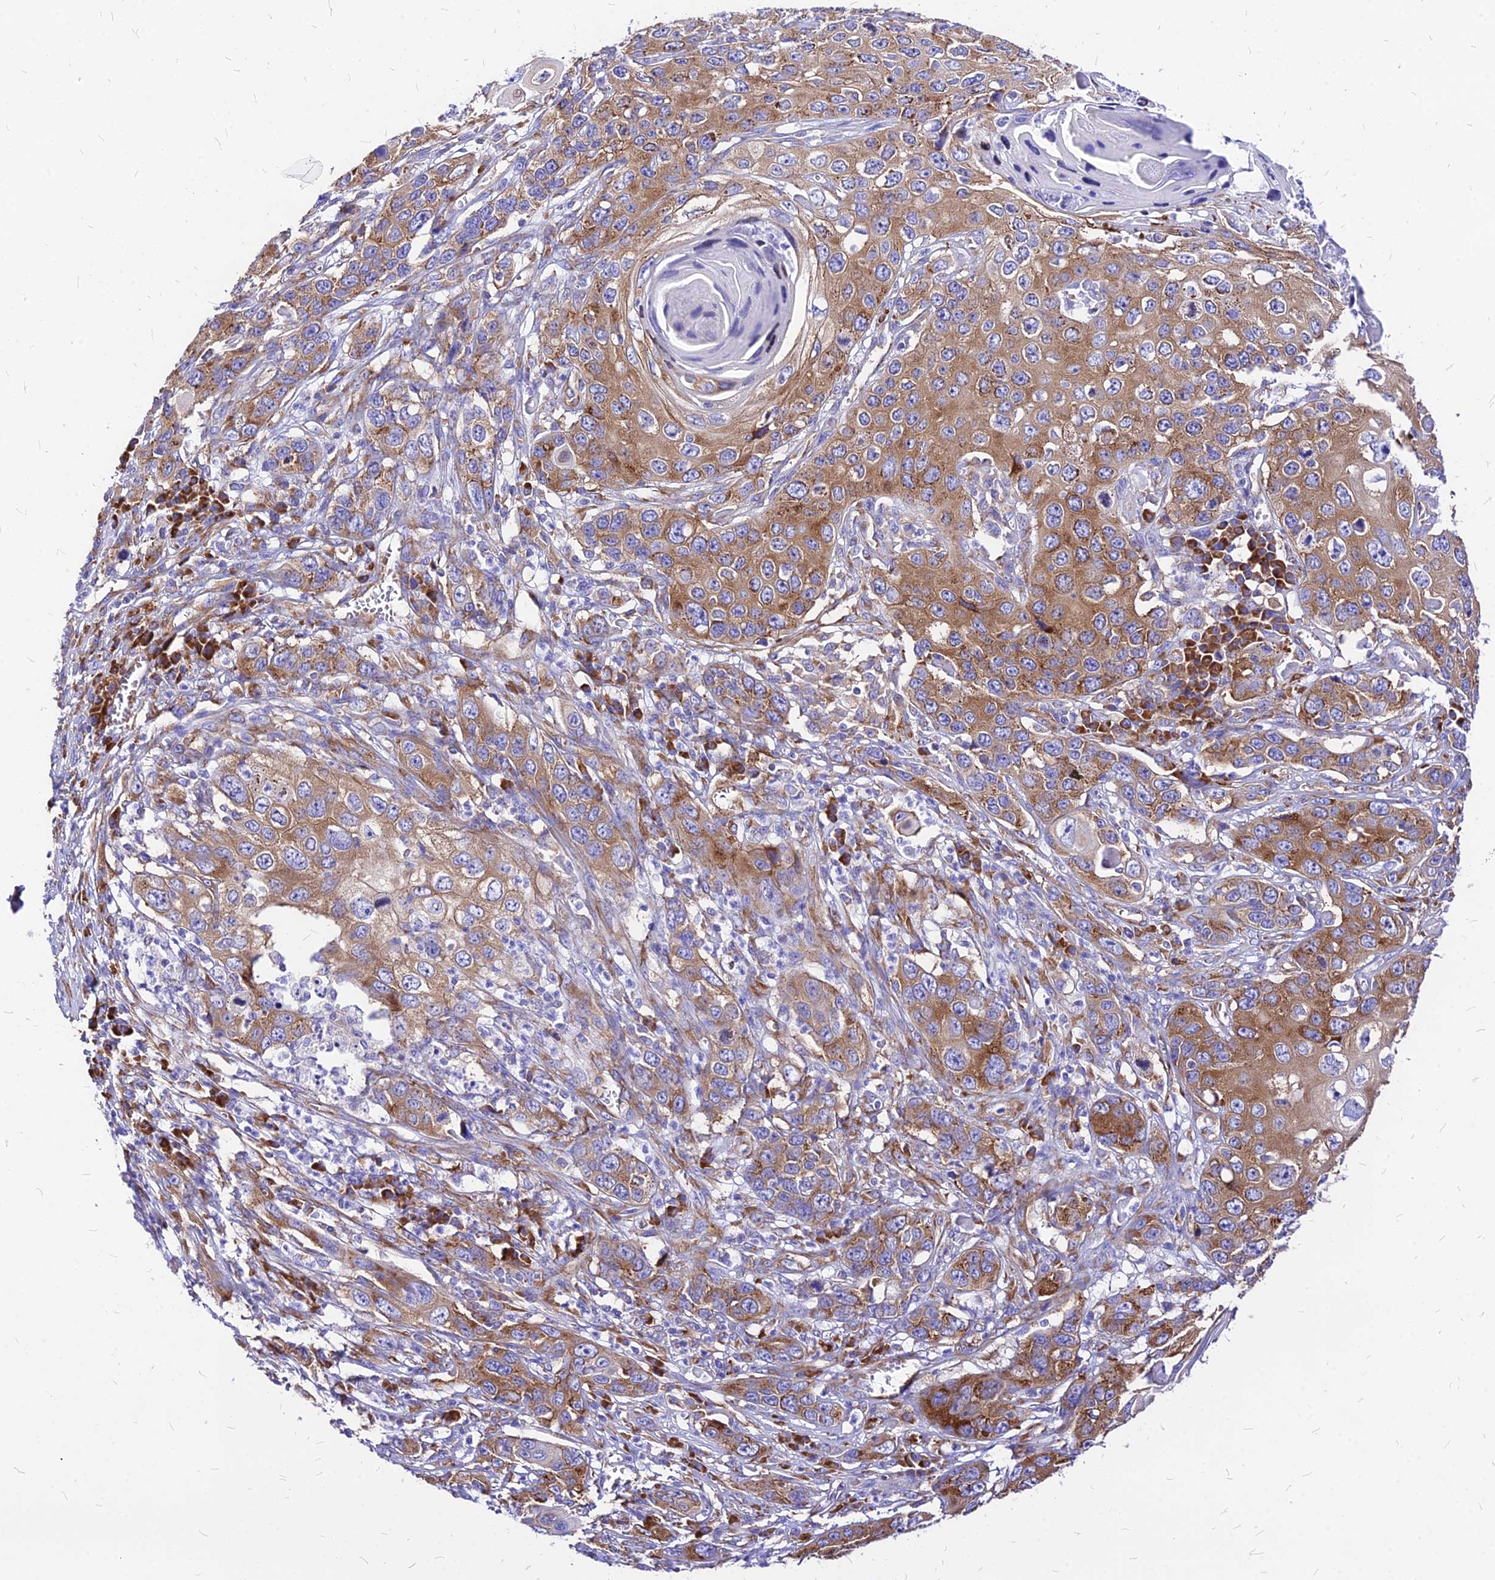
{"staining": {"intensity": "moderate", "quantity": ">75%", "location": "cytoplasmic/membranous"}, "tissue": "skin cancer", "cell_type": "Tumor cells", "image_type": "cancer", "snomed": [{"axis": "morphology", "description": "Squamous cell carcinoma, NOS"}, {"axis": "topography", "description": "Skin"}], "caption": "Immunohistochemistry staining of skin cancer, which shows medium levels of moderate cytoplasmic/membranous positivity in about >75% of tumor cells indicating moderate cytoplasmic/membranous protein expression. The staining was performed using DAB (3,3'-diaminobenzidine) (brown) for protein detection and nuclei were counterstained in hematoxylin (blue).", "gene": "RPL19", "patient": {"sex": "male", "age": 55}}